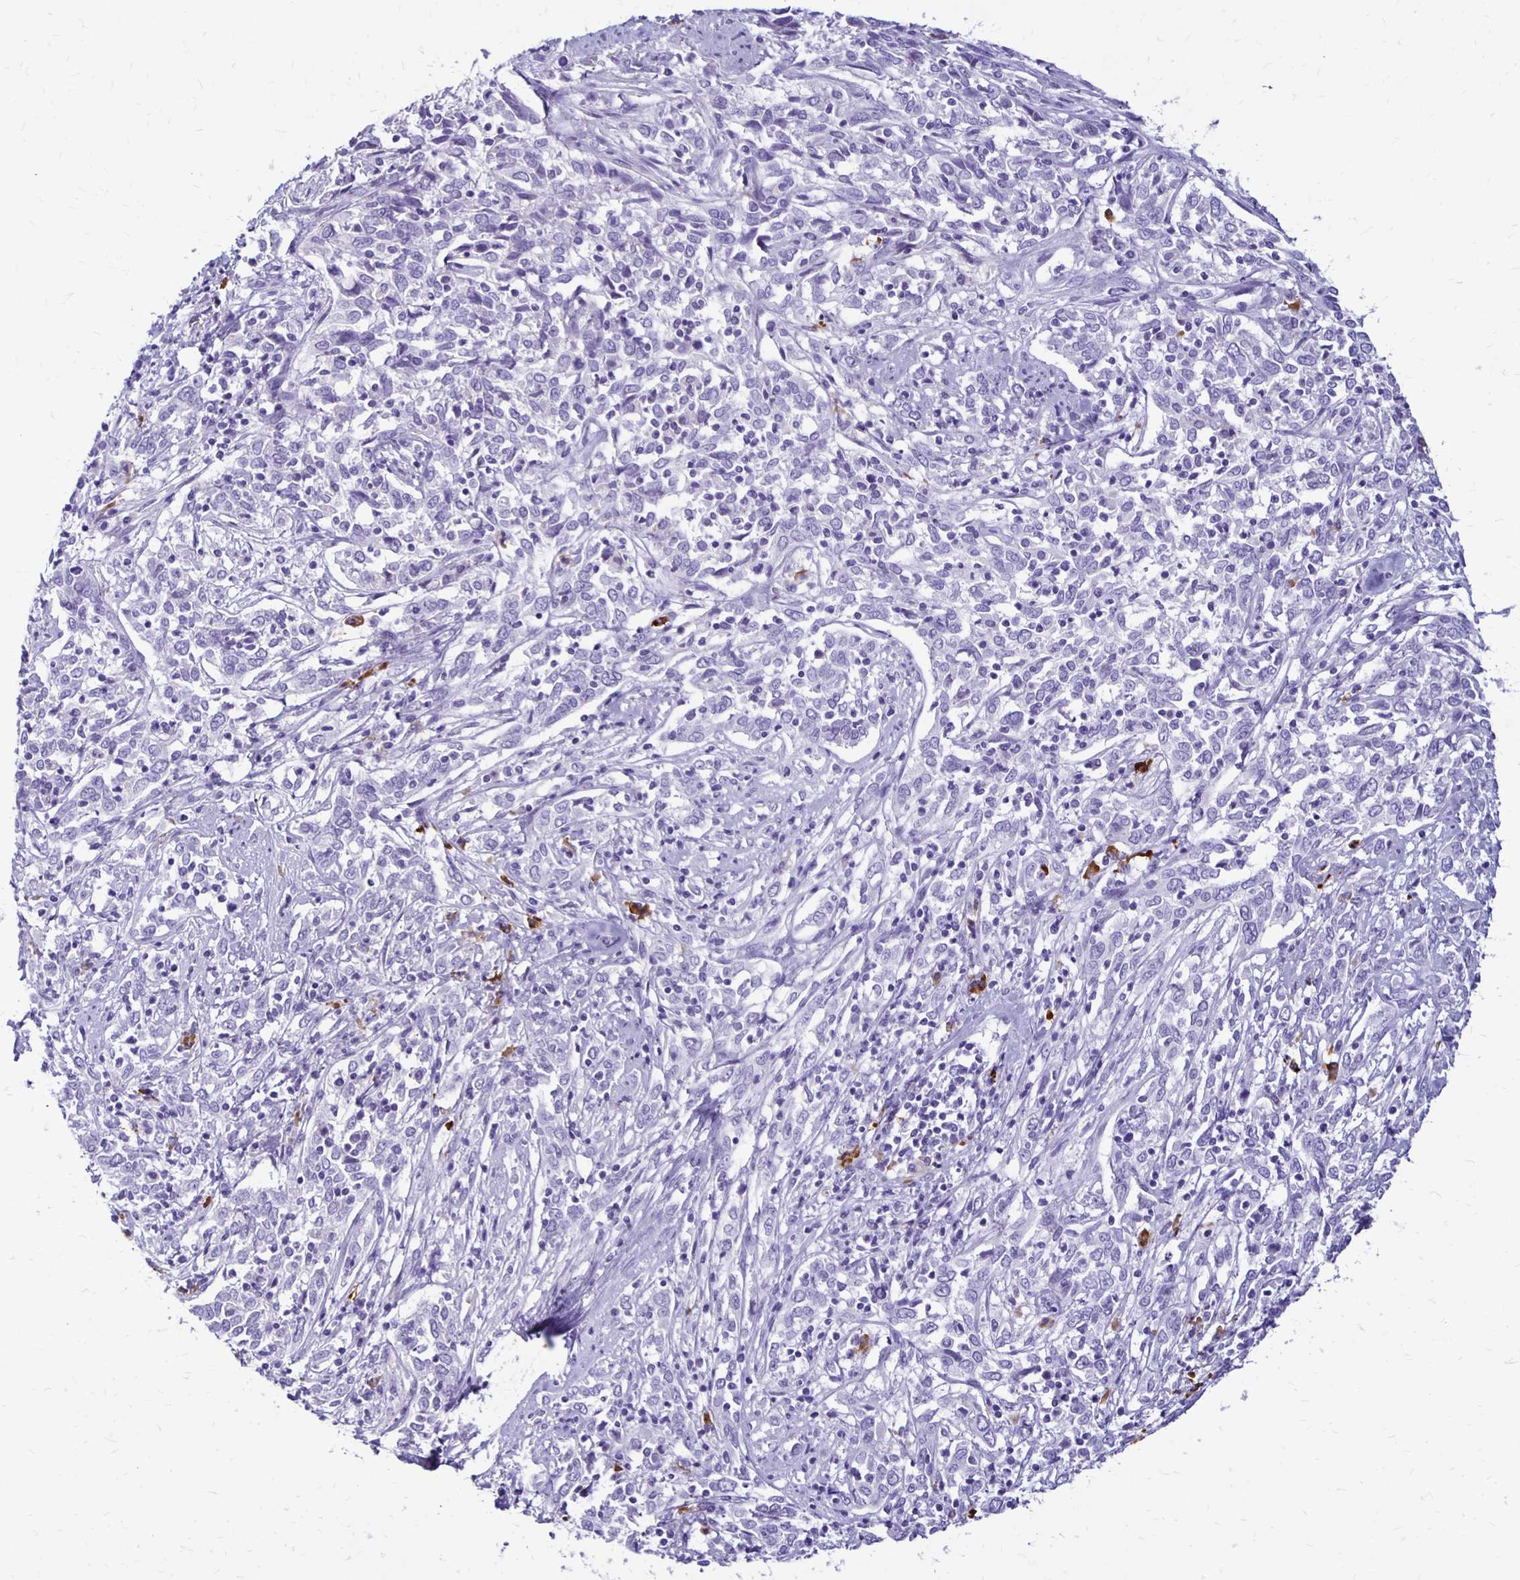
{"staining": {"intensity": "negative", "quantity": "none", "location": "none"}, "tissue": "cervical cancer", "cell_type": "Tumor cells", "image_type": "cancer", "snomed": [{"axis": "morphology", "description": "Adenocarcinoma, NOS"}, {"axis": "topography", "description": "Cervix"}], "caption": "Histopathology image shows no significant protein expression in tumor cells of adenocarcinoma (cervical).", "gene": "FNTB", "patient": {"sex": "female", "age": 40}}